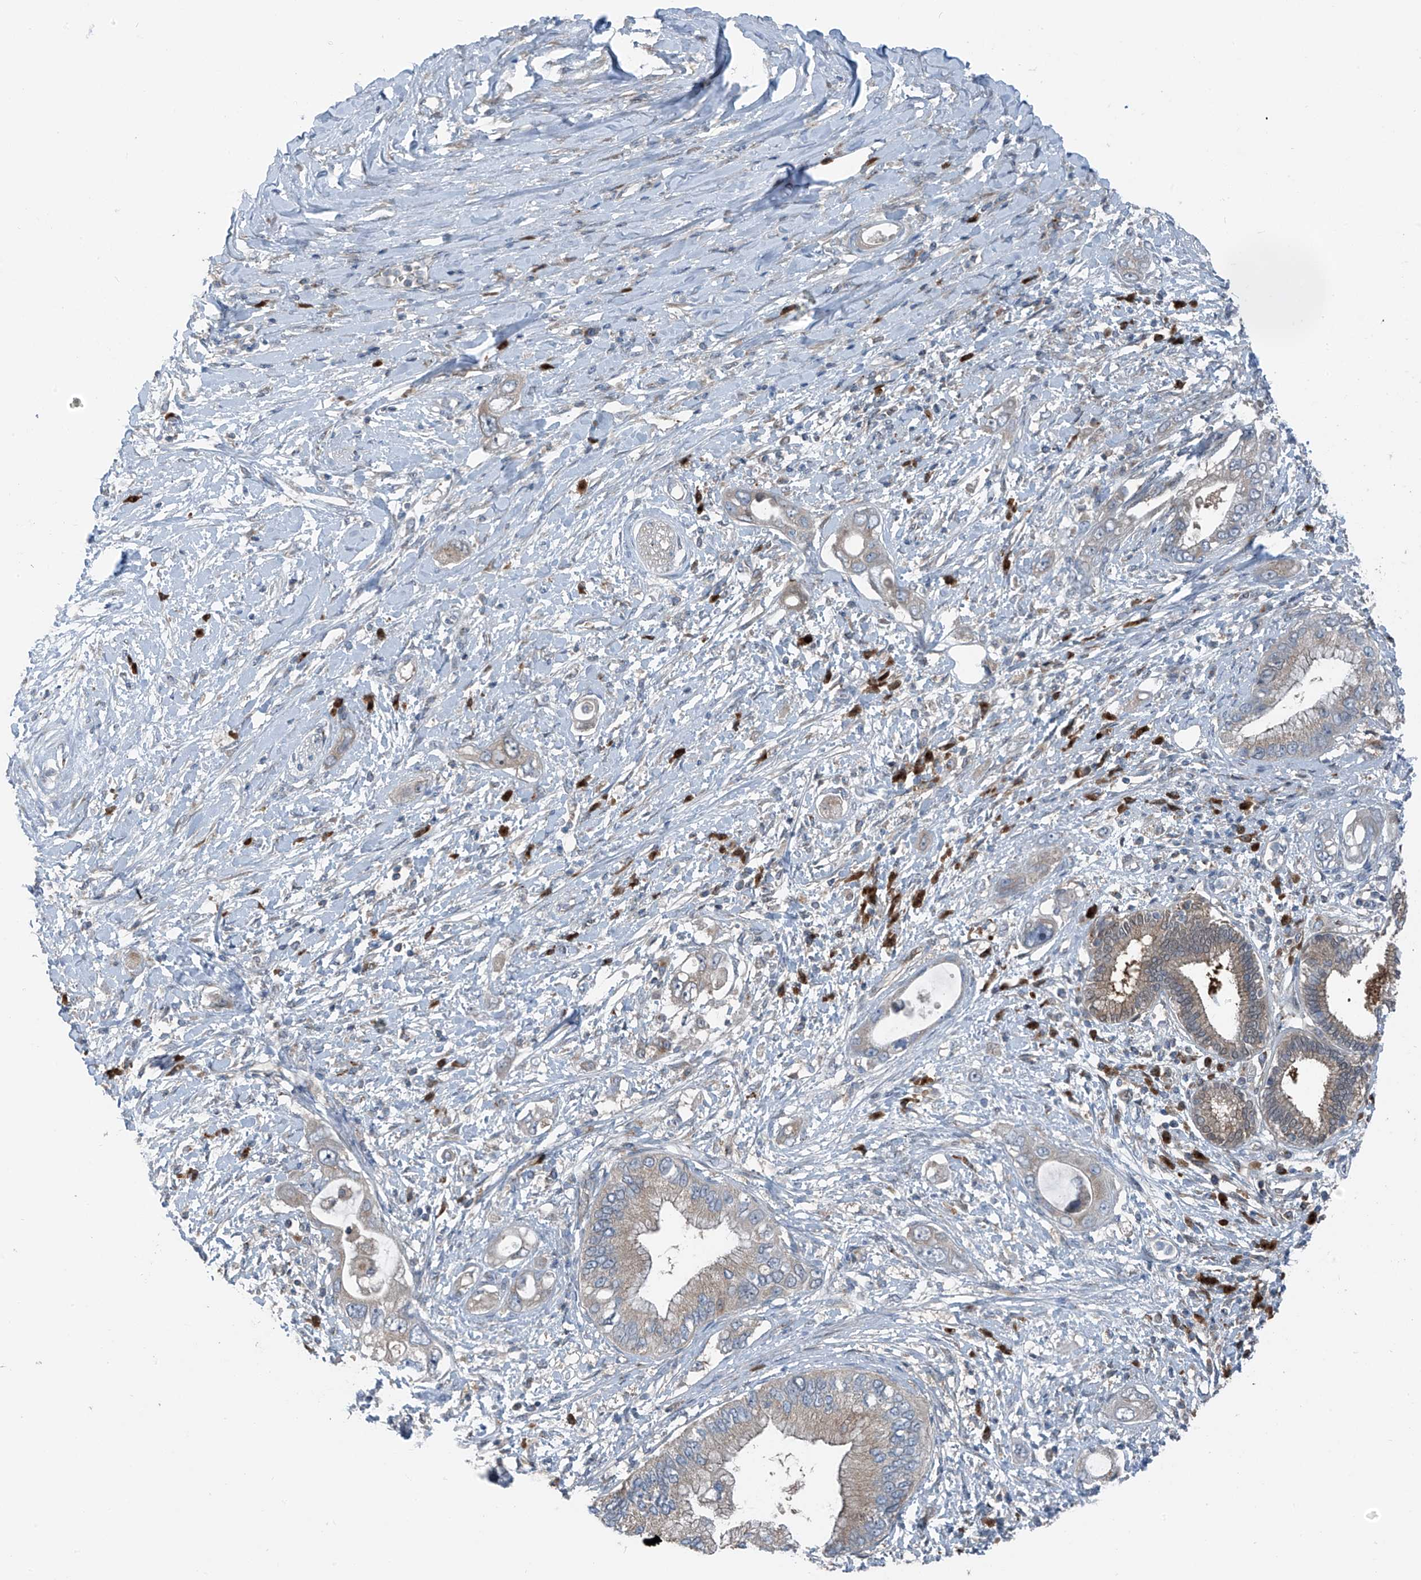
{"staining": {"intensity": "negative", "quantity": "none", "location": "none"}, "tissue": "pancreatic cancer", "cell_type": "Tumor cells", "image_type": "cancer", "snomed": [{"axis": "morphology", "description": "Inflammation, NOS"}, {"axis": "morphology", "description": "Adenocarcinoma, NOS"}, {"axis": "topography", "description": "Pancreas"}], "caption": "A high-resolution histopathology image shows immunohistochemistry (IHC) staining of pancreatic cancer, which shows no significant positivity in tumor cells.", "gene": "SLC12A6", "patient": {"sex": "female", "age": 56}}